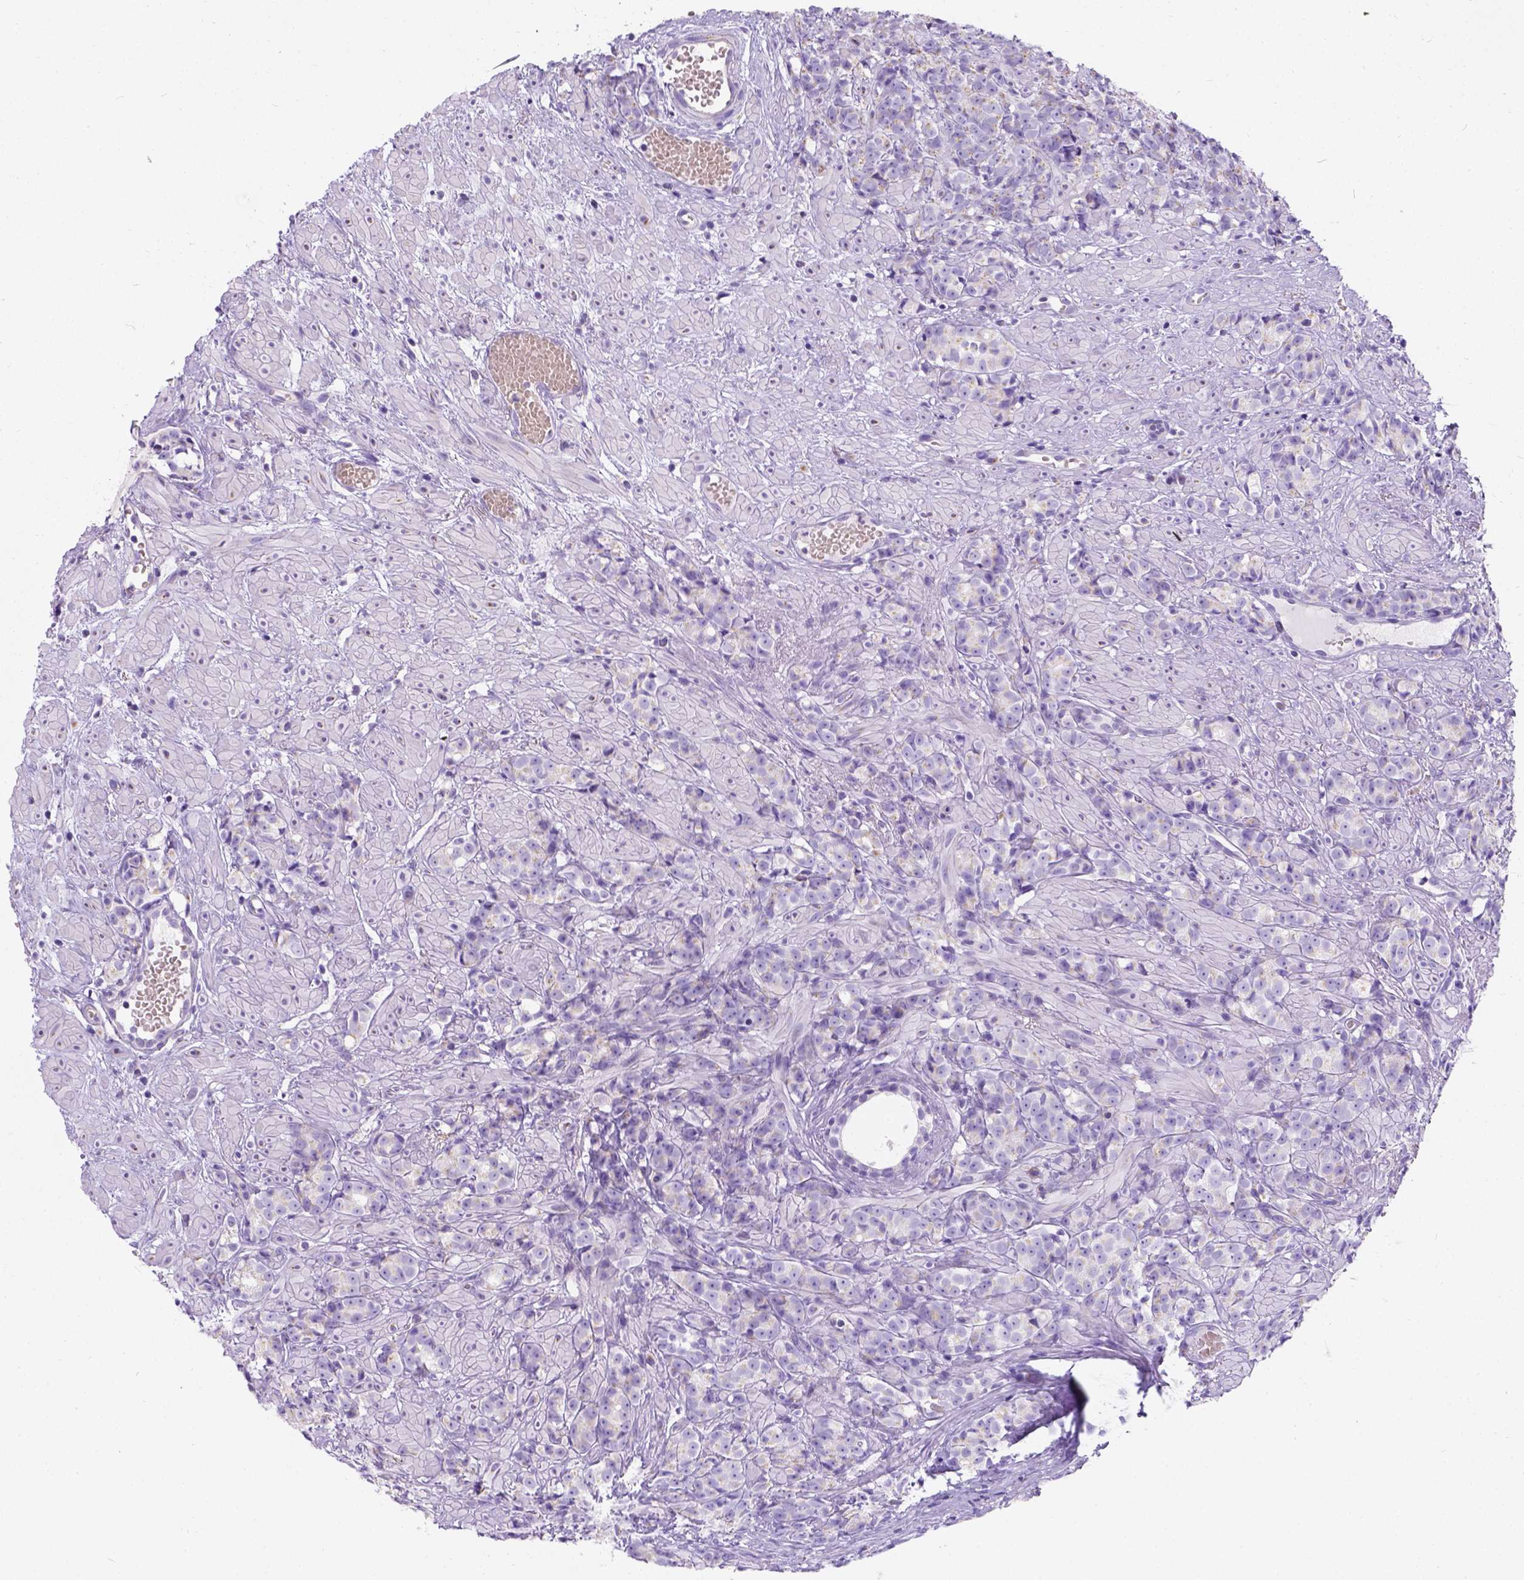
{"staining": {"intensity": "weak", "quantity": "25%-75%", "location": "cytoplasmic/membranous"}, "tissue": "prostate cancer", "cell_type": "Tumor cells", "image_type": "cancer", "snomed": [{"axis": "morphology", "description": "Adenocarcinoma, High grade"}, {"axis": "topography", "description": "Prostate"}], "caption": "IHC histopathology image of high-grade adenocarcinoma (prostate) stained for a protein (brown), which displays low levels of weak cytoplasmic/membranous staining in approximately 25%-75% of tumor cells.", "gene": "PHF7", "patient": {"sex": "male", "age": 81}}